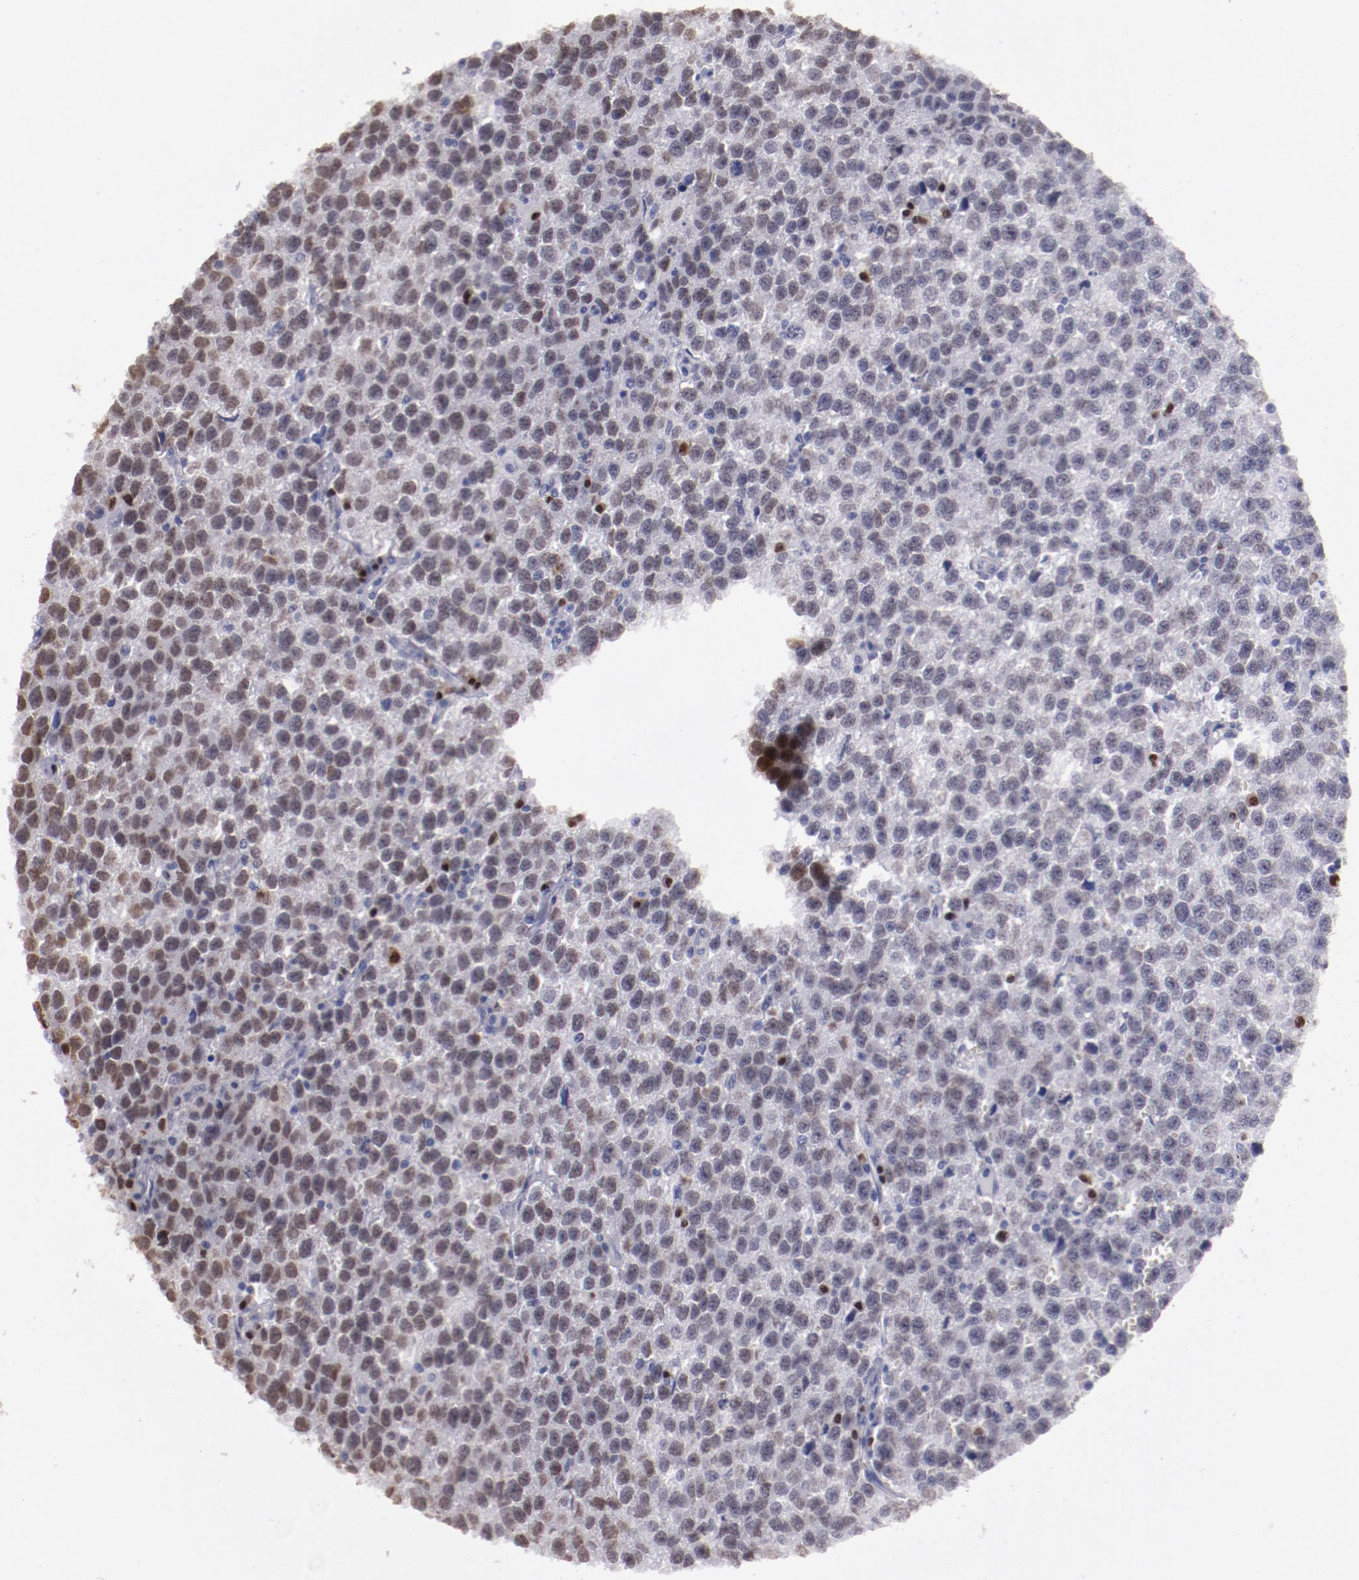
{"staining": {"intensity": "weak", "quantity": "25%-75%", "location": "nuclear"}, "tissue": "testis cancer", "cell_type": "Tumor cells", "image_type": "cancer", "snomed": [{"axis": "morphology", "description": "Seminoma, NOS"}, {"axis": "topography", "description": "Testis"}], "caption": "Protein positivity by IHC displays weak nuclear staining in about 25%-75% of tumor cells in testis cancer (seminoma).", "gene": "IRF4", "patient": {"sex": "male", "age": 35}}